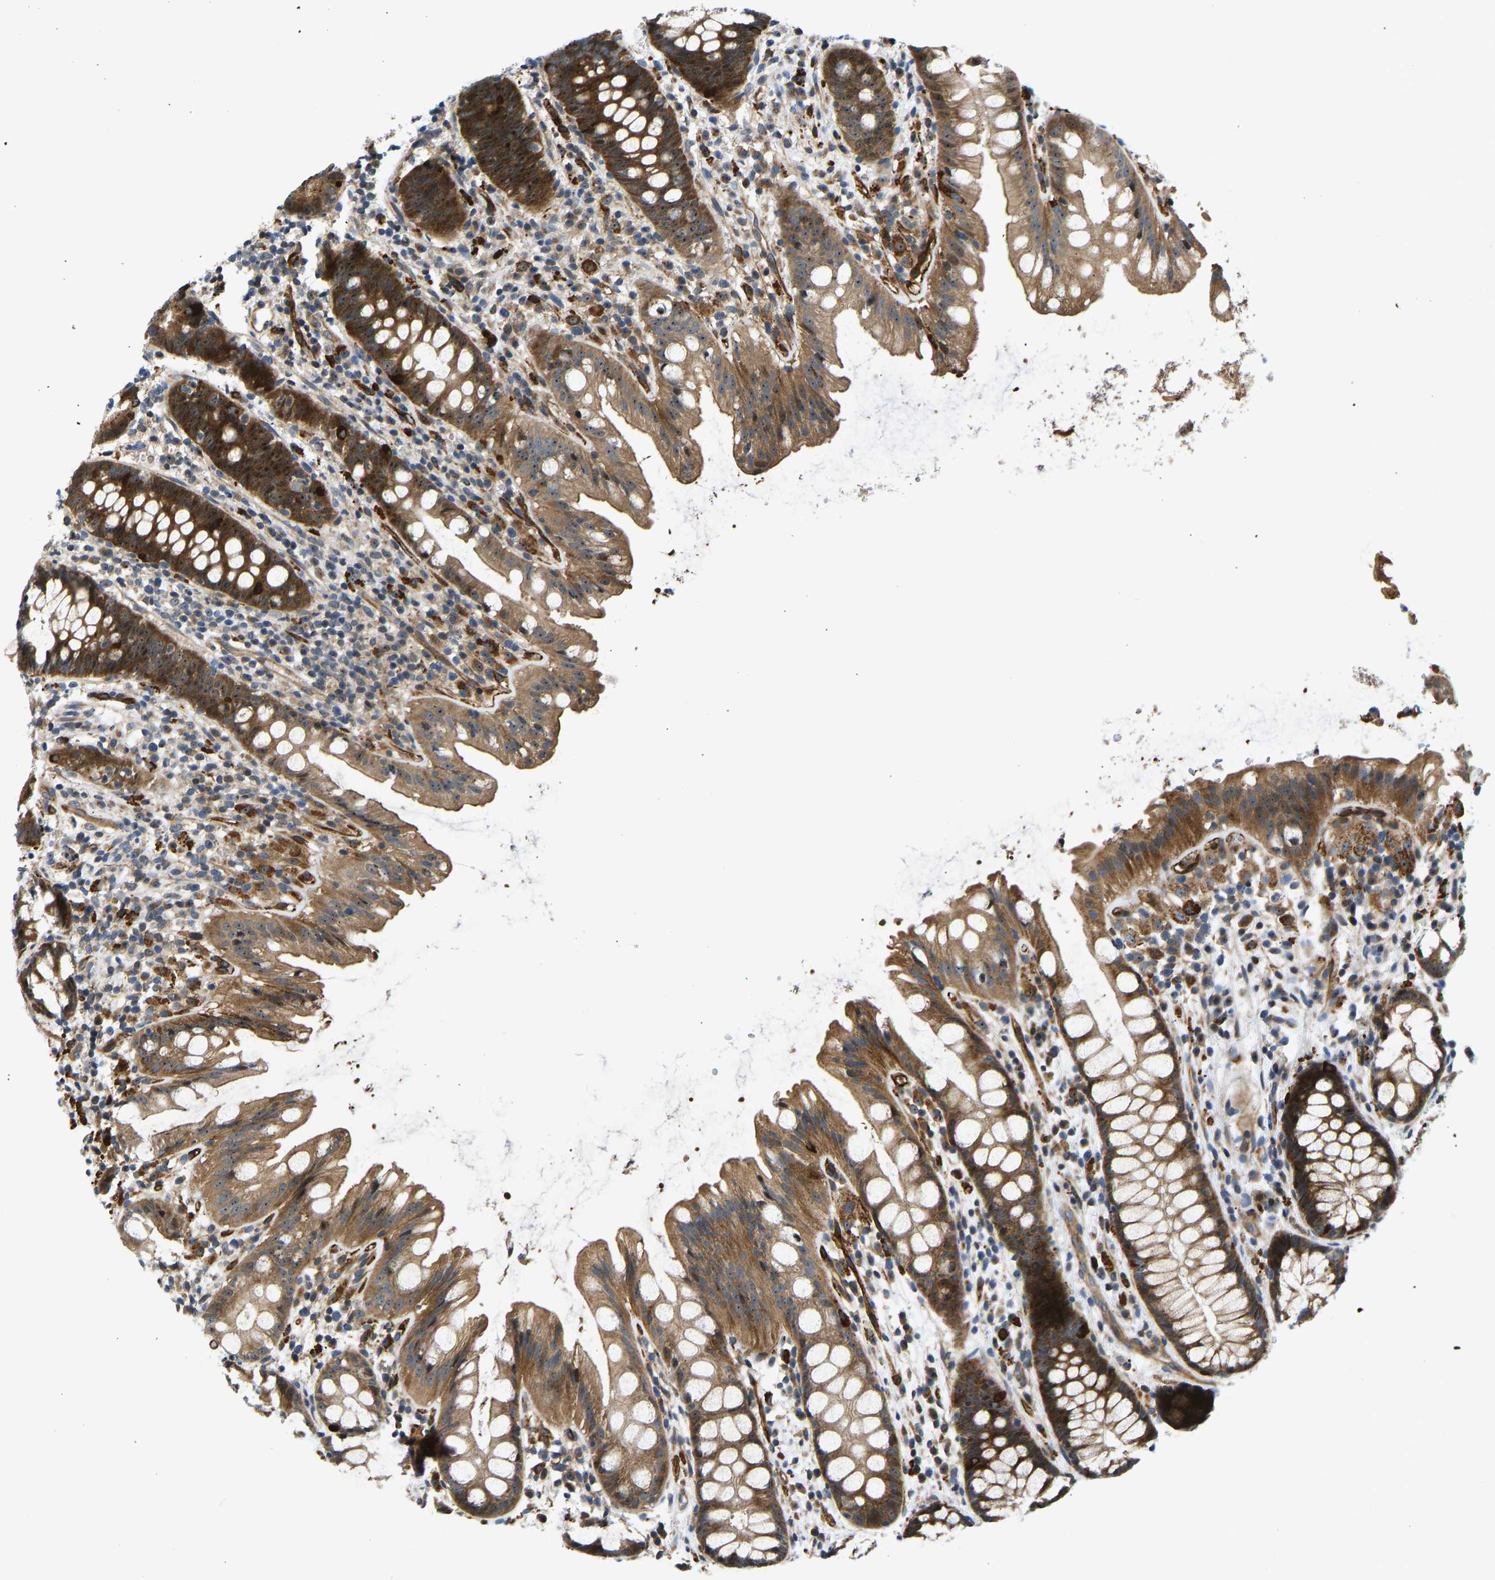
{"staining": {"intensity": "strong", "quantity": ">75%", "location": "cytoplasmic/membranous"}, "tissue": "rectum", "cell_type": "Glandular cells", "image_type": "normal", "snomed": [{"axis": "morphology", "description": "Normal tissue, NOS"}, {"axis": "topography", "description": "Rectum"}], "caption": "Immunohistochemistry (IHC) (DAB (3,3'-diaminobenzidine)) staining of unremarkable human rectum demonstrates strong cytoplasmic/membranous protein expression in about >75% of glandular cells.", "gene": "RESF1", "patient": {"sex": "female", "age": 65}}